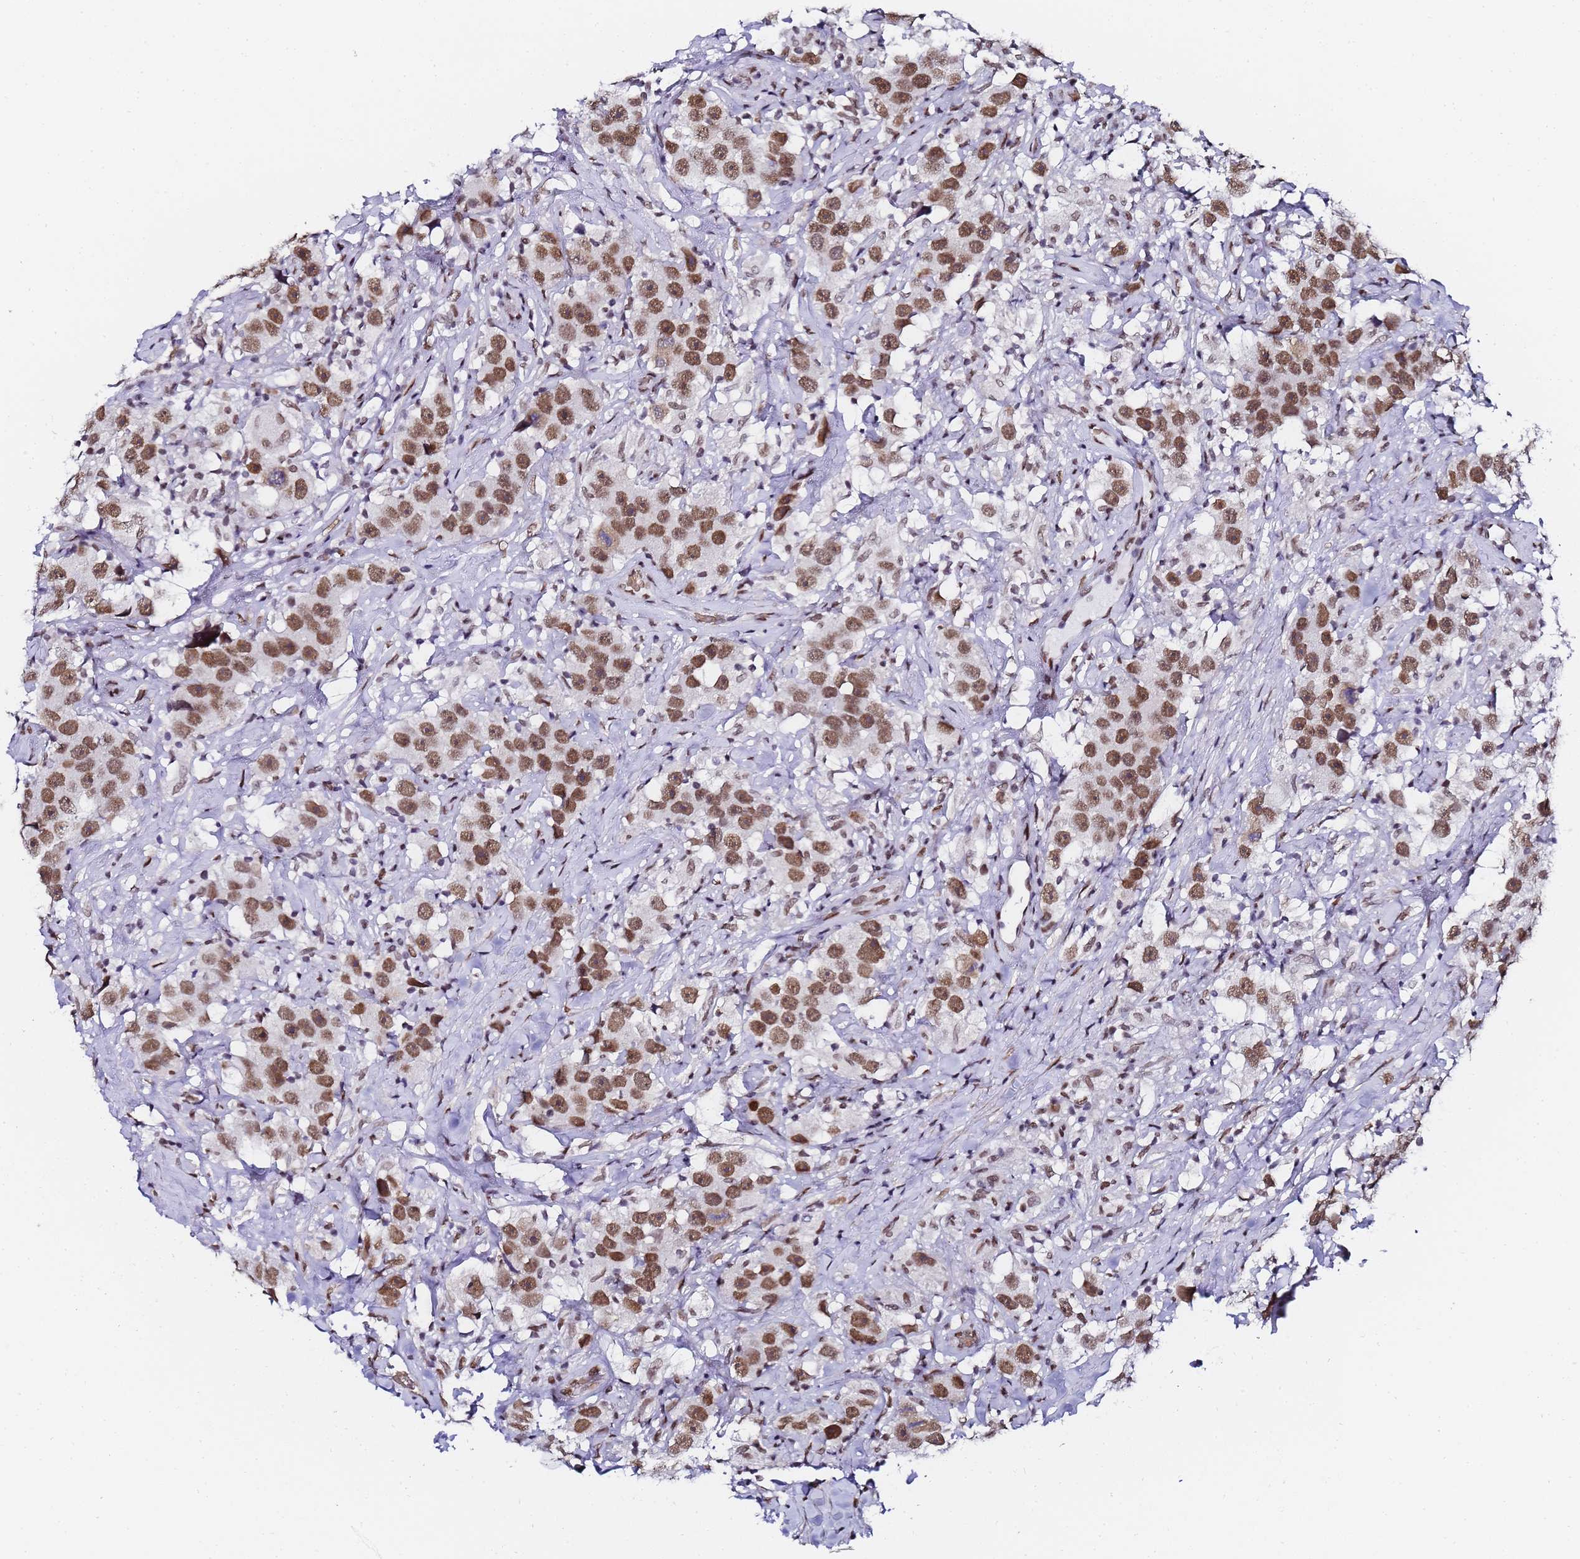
{"staining": {"intensity": "moderate", "quantity": ">75%", "location": "nuclear"}, "tissue": "testis cancer", "cell_type": "Tumor cells", "image_type": "cancer", "snomed": [{"axis": "morphology", "description": "Seminoma, NOS"}, {"axis": "topography", "description": "Testis"}], "caption": "High-power microscopy captured an IHC image of testis cancer (seminoma), revealing moderate nuclear staining in about >75% of tumor cells. Using DAB (3,3'-diaminobenzidine) (brown) and hematoxylin (blue) stains, captured at high magnification using brightfield microscopy.", "gene": "POLR1A", "patient": {"sex": "male", "age": 49}}